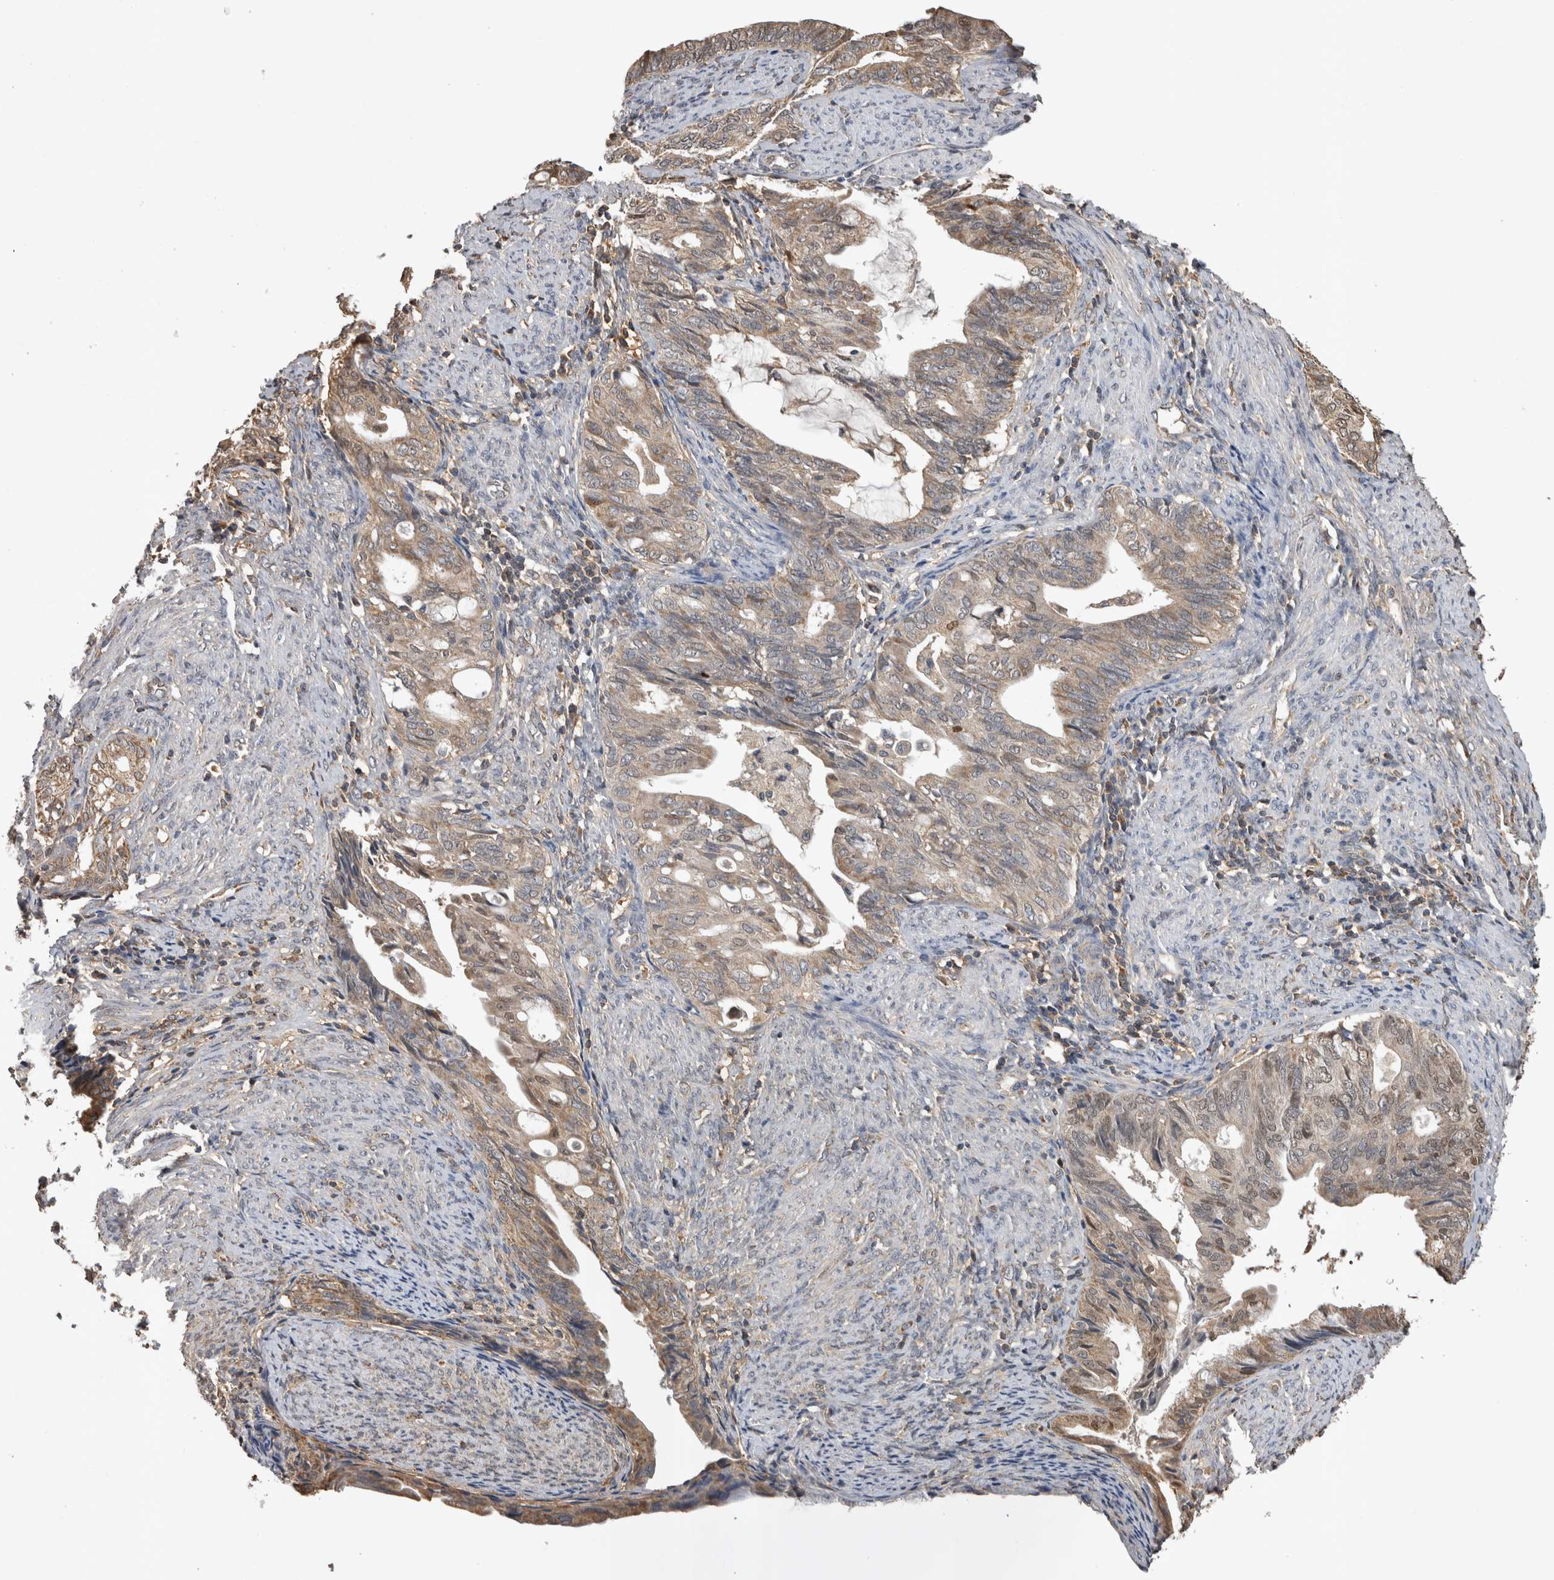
{"staining": {"intensity": "weak", "quantity": "25%-75%", "location": "cytoplasmic/membranous"}, "tissue": "endometrial cancer", "cell_type": "Tumor cells", "image_type": "cancer", "snomed": [{"axis": "morphology", "description": "Adenocarcinoma, NOS"}, {"axis": "topography", "description": "Endometrium"}], "caption": "A brown stain shows weak cytoplasmic/membranous expression of a protein in human endometrial adenocarcinoma tumor cells. (Brightfield microscopy of DAB IHC at high magnification).", "gene": "PREP", "patient": {"sex": "female", "age": 86}}